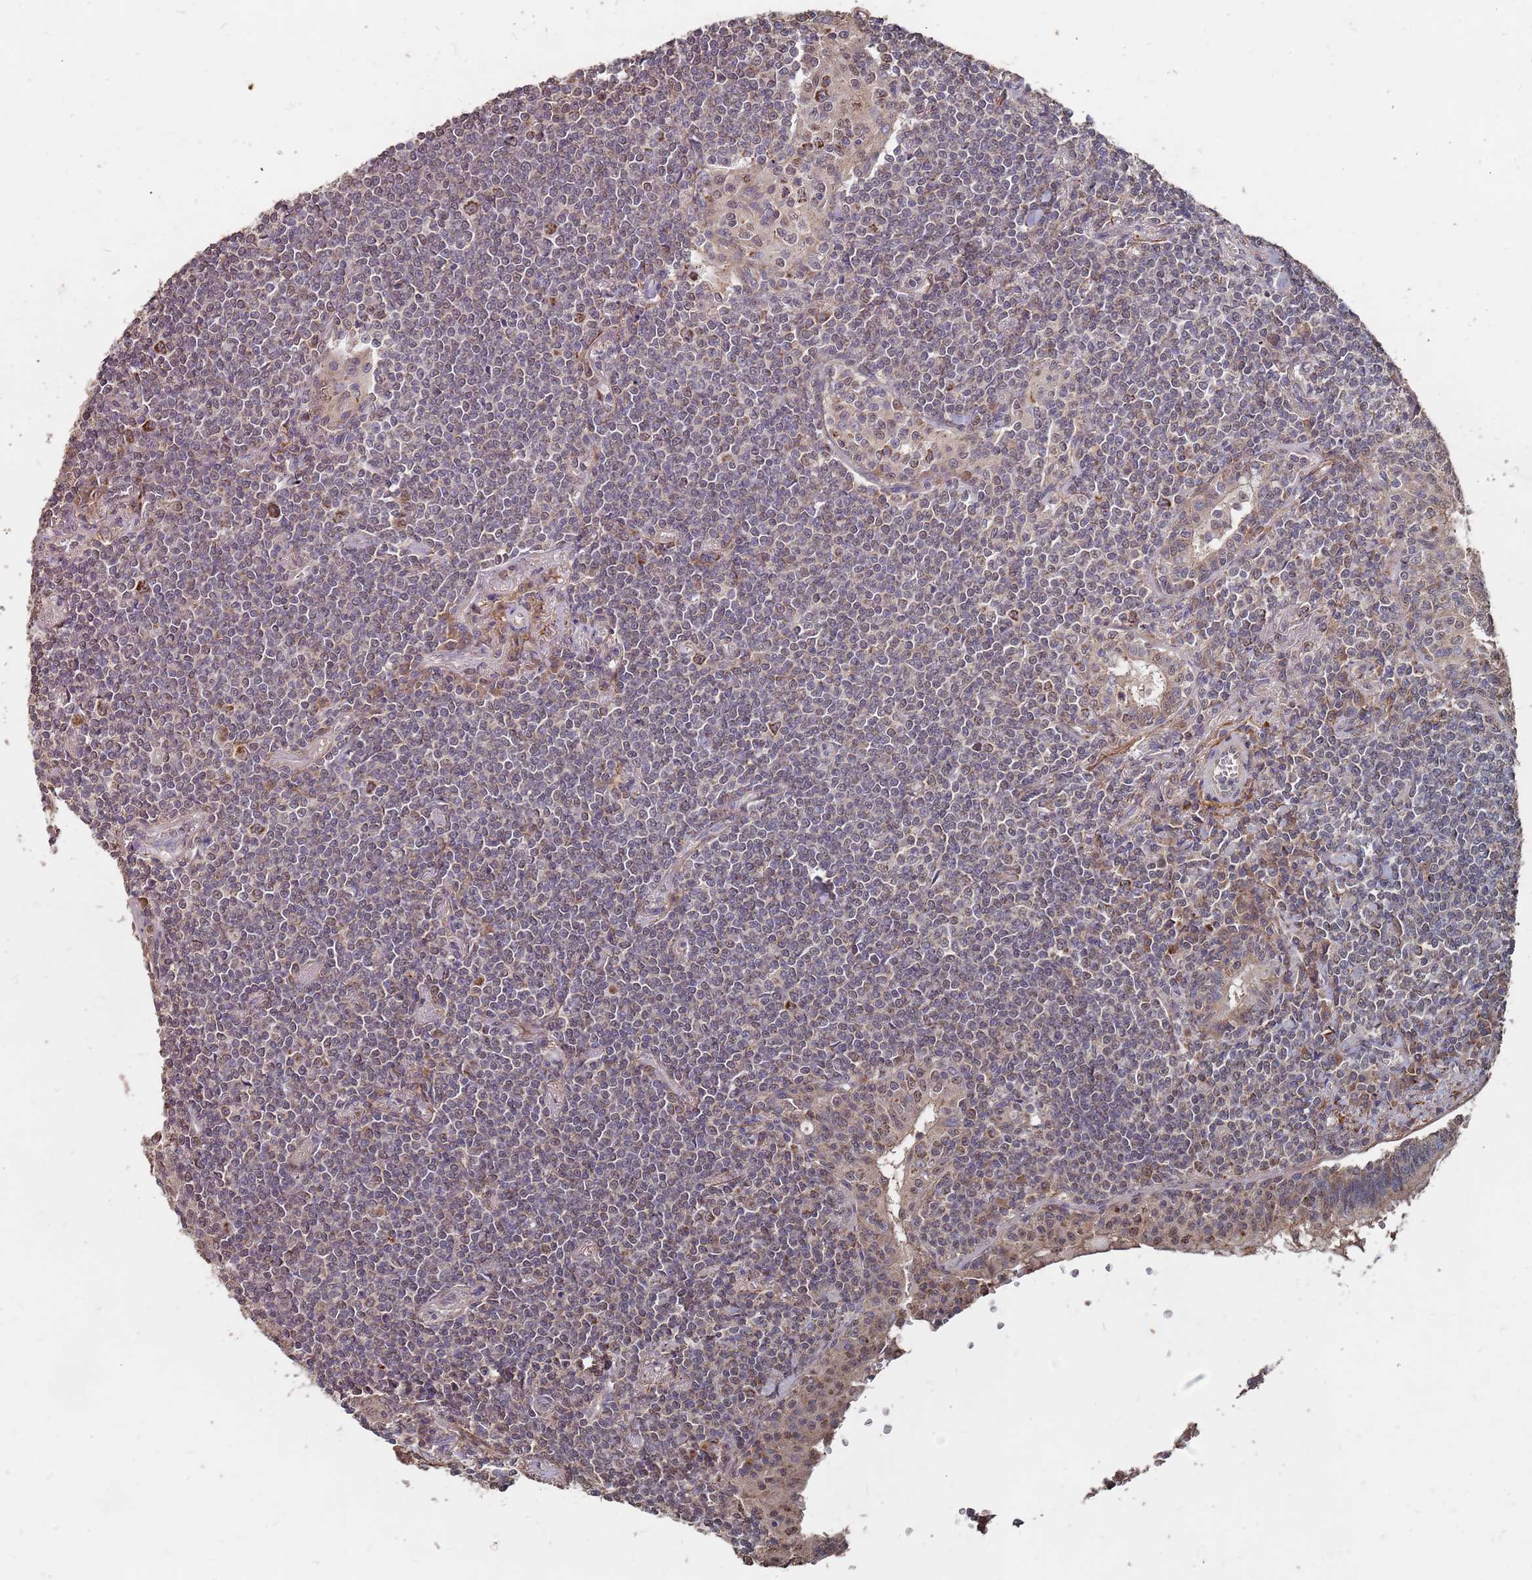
{"staining": {"intensity": "weak", "quantity": "<25%", "location": "cytoplasmic/membranous"}, "tissue": "lymphoma", "cell_type": "Tumor cells", "image_type": "cancer", "snomed": [{"axis": "morphology", "description": "Malignant lymphoma, non-Hodgkin's type, Low grade"}, {"axis": "topography", "description": "Lung"}], "caption": "IHC histopathology image of low-grade malignant lymphoma, non-Hodgkin's type stained for a protein (brown), which demonstrates no positivity in tumor cells. Brightfield microscopy of immunohistochemistry (IHC) stained with DAB (brown) and hematoxylin (blue), captured at high magnification.", "gene": "PRORP", "patient": {"sex": "female", "age": 71}}